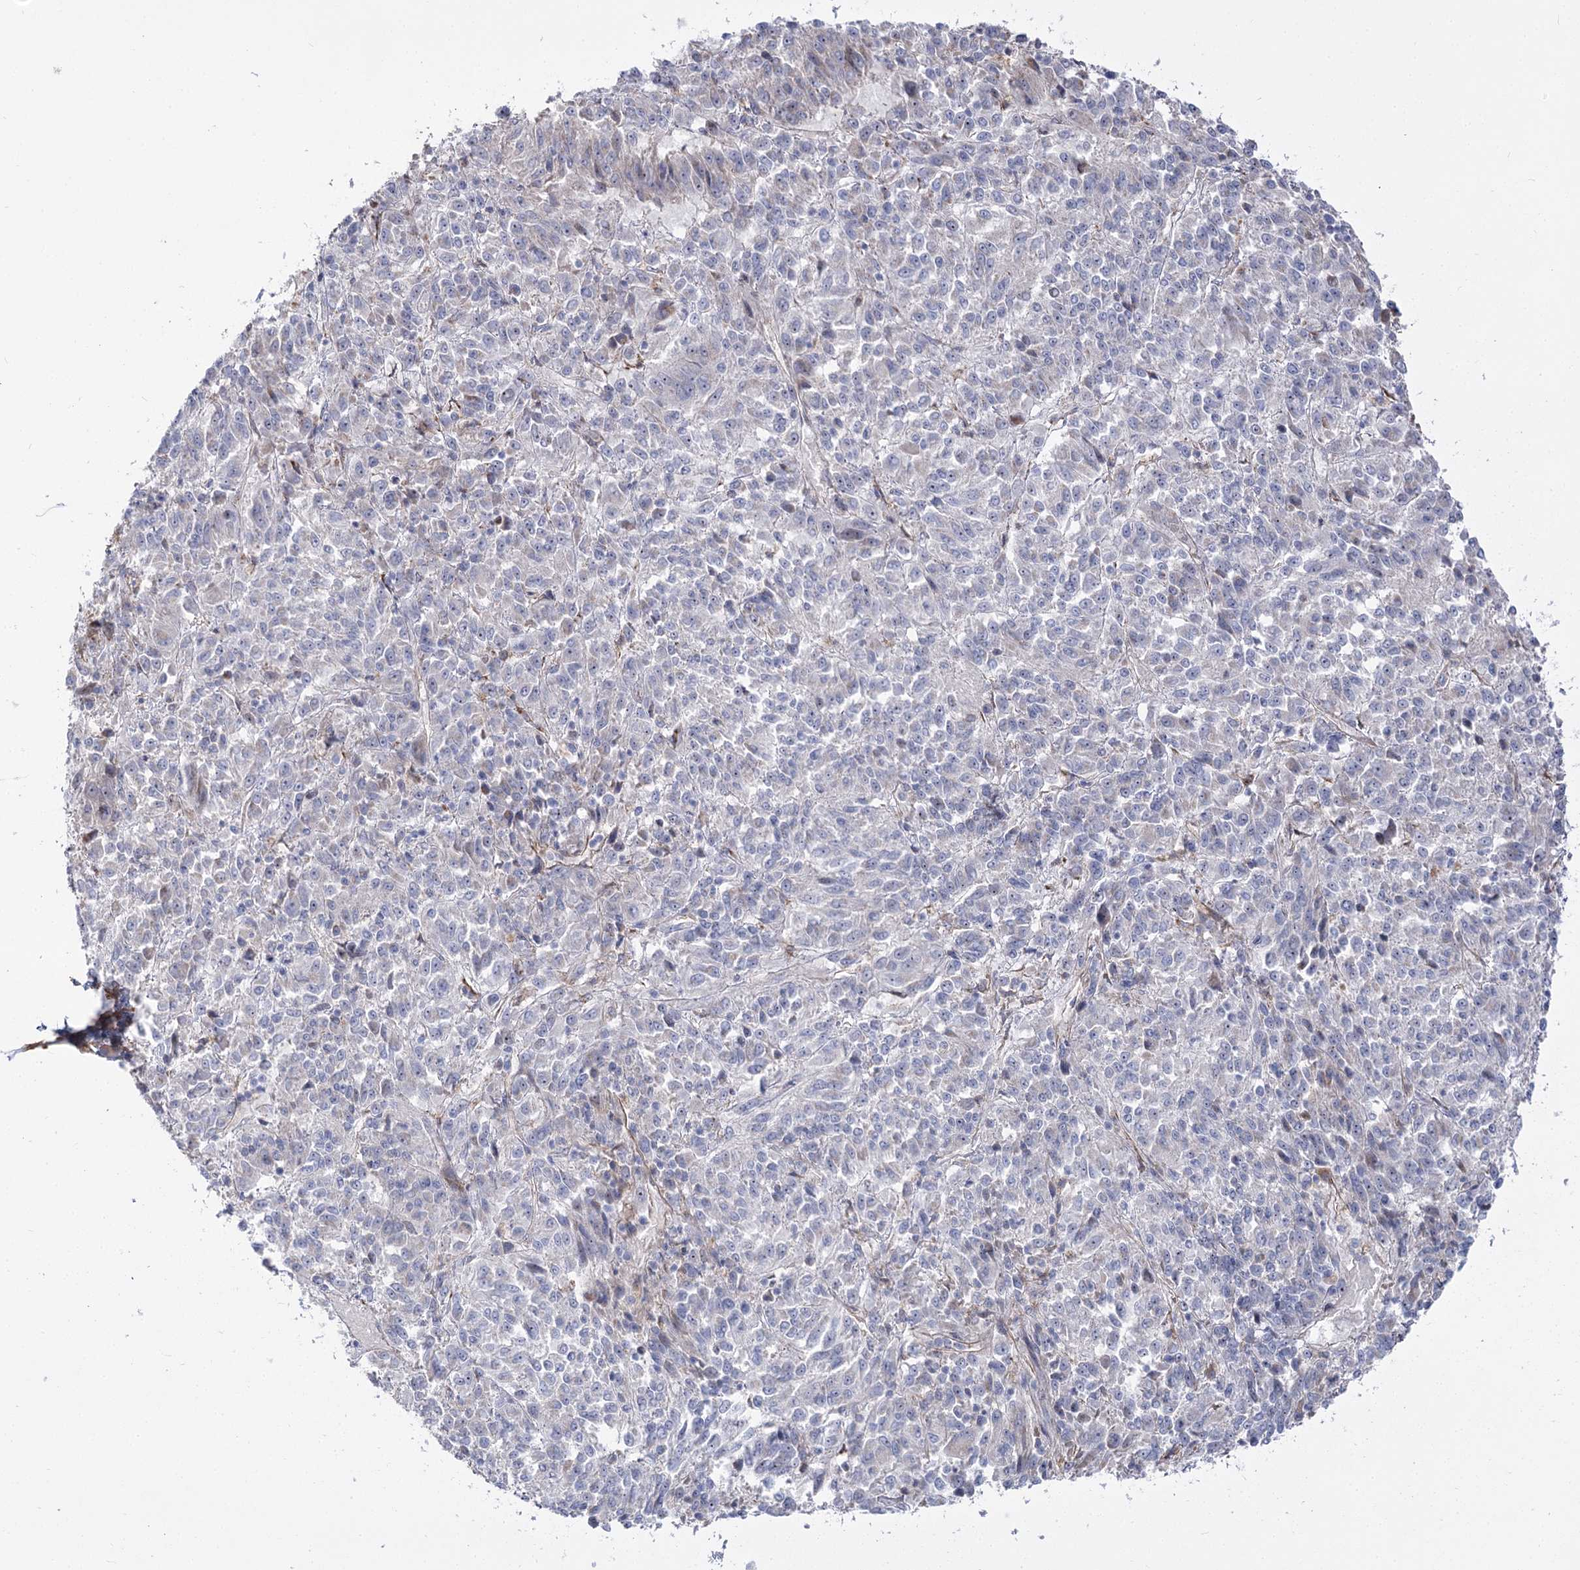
{"staining": {"intensity": "weak", "quantity": "<25%", "location": "cytoplasmic/membranous"}, "tissue": "melanoma", "cell_type": "Tumor cells", "image_type": "cancer", "snomed": [{"axis": "morphology", "description": "Malignant melanoma, Metastatic site"}, {"axis": "topography", "description": "Lung"}], "caption": "A histopathology image of human malignant melanoma (metastatic site) is negative for staining in tumor cells.", "gene": "SUOX", "patient": {"sex": "male", "age": 64}}